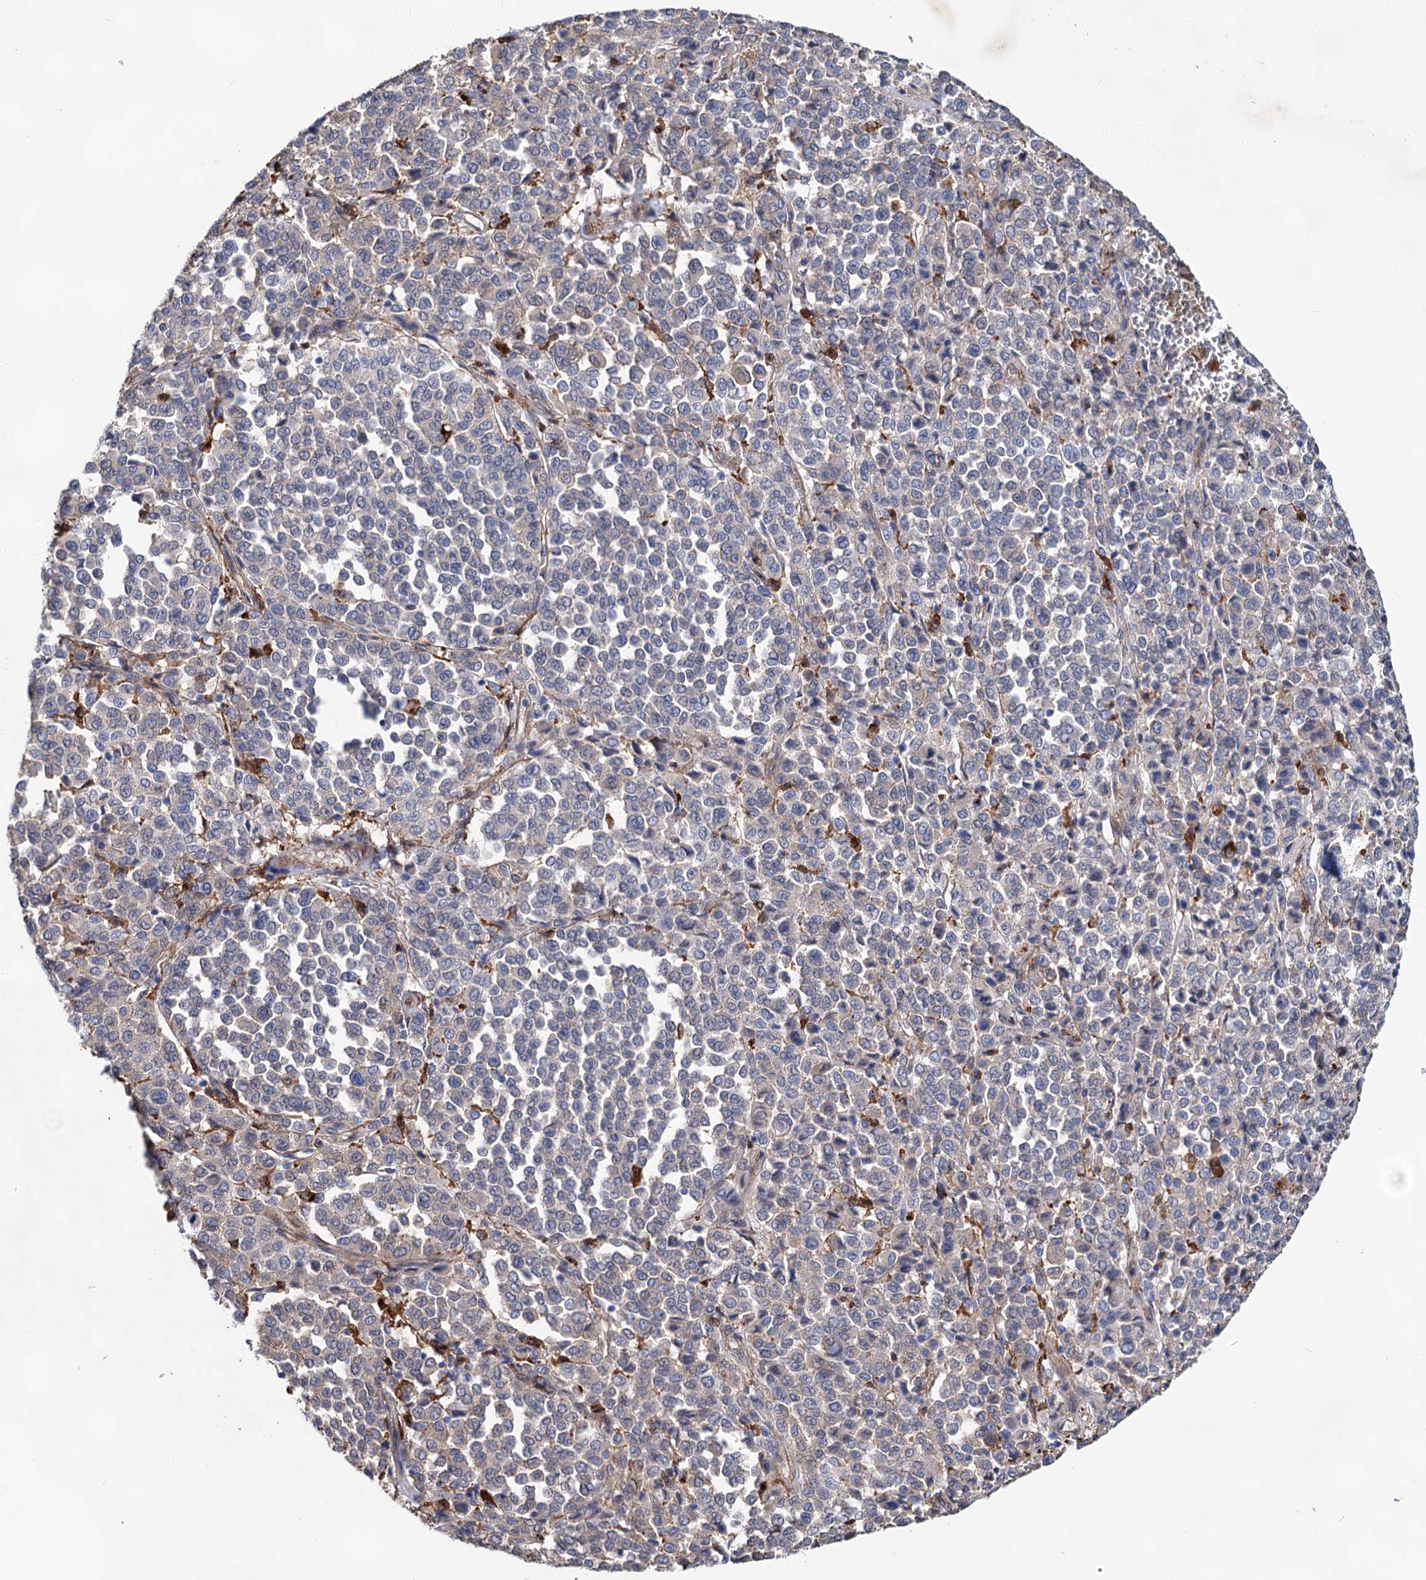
{"staining": {"intensity": "negative", "quantity": "none", "location": "none"}, "tissue": "melanoma", "cell_type": "Tumor cells", "image_type": "cancer", "snomed": [{"axis": "morphology", "description": "Malignant melanoma, Metastatic site"}, {"axis": "topography", "description": "Pancreas"}], "caption": "IHC of melanoma exhibits no staining in tumor cells.", "gene": "TMTC3", "patient": {"sex": "female", "age": 30}}